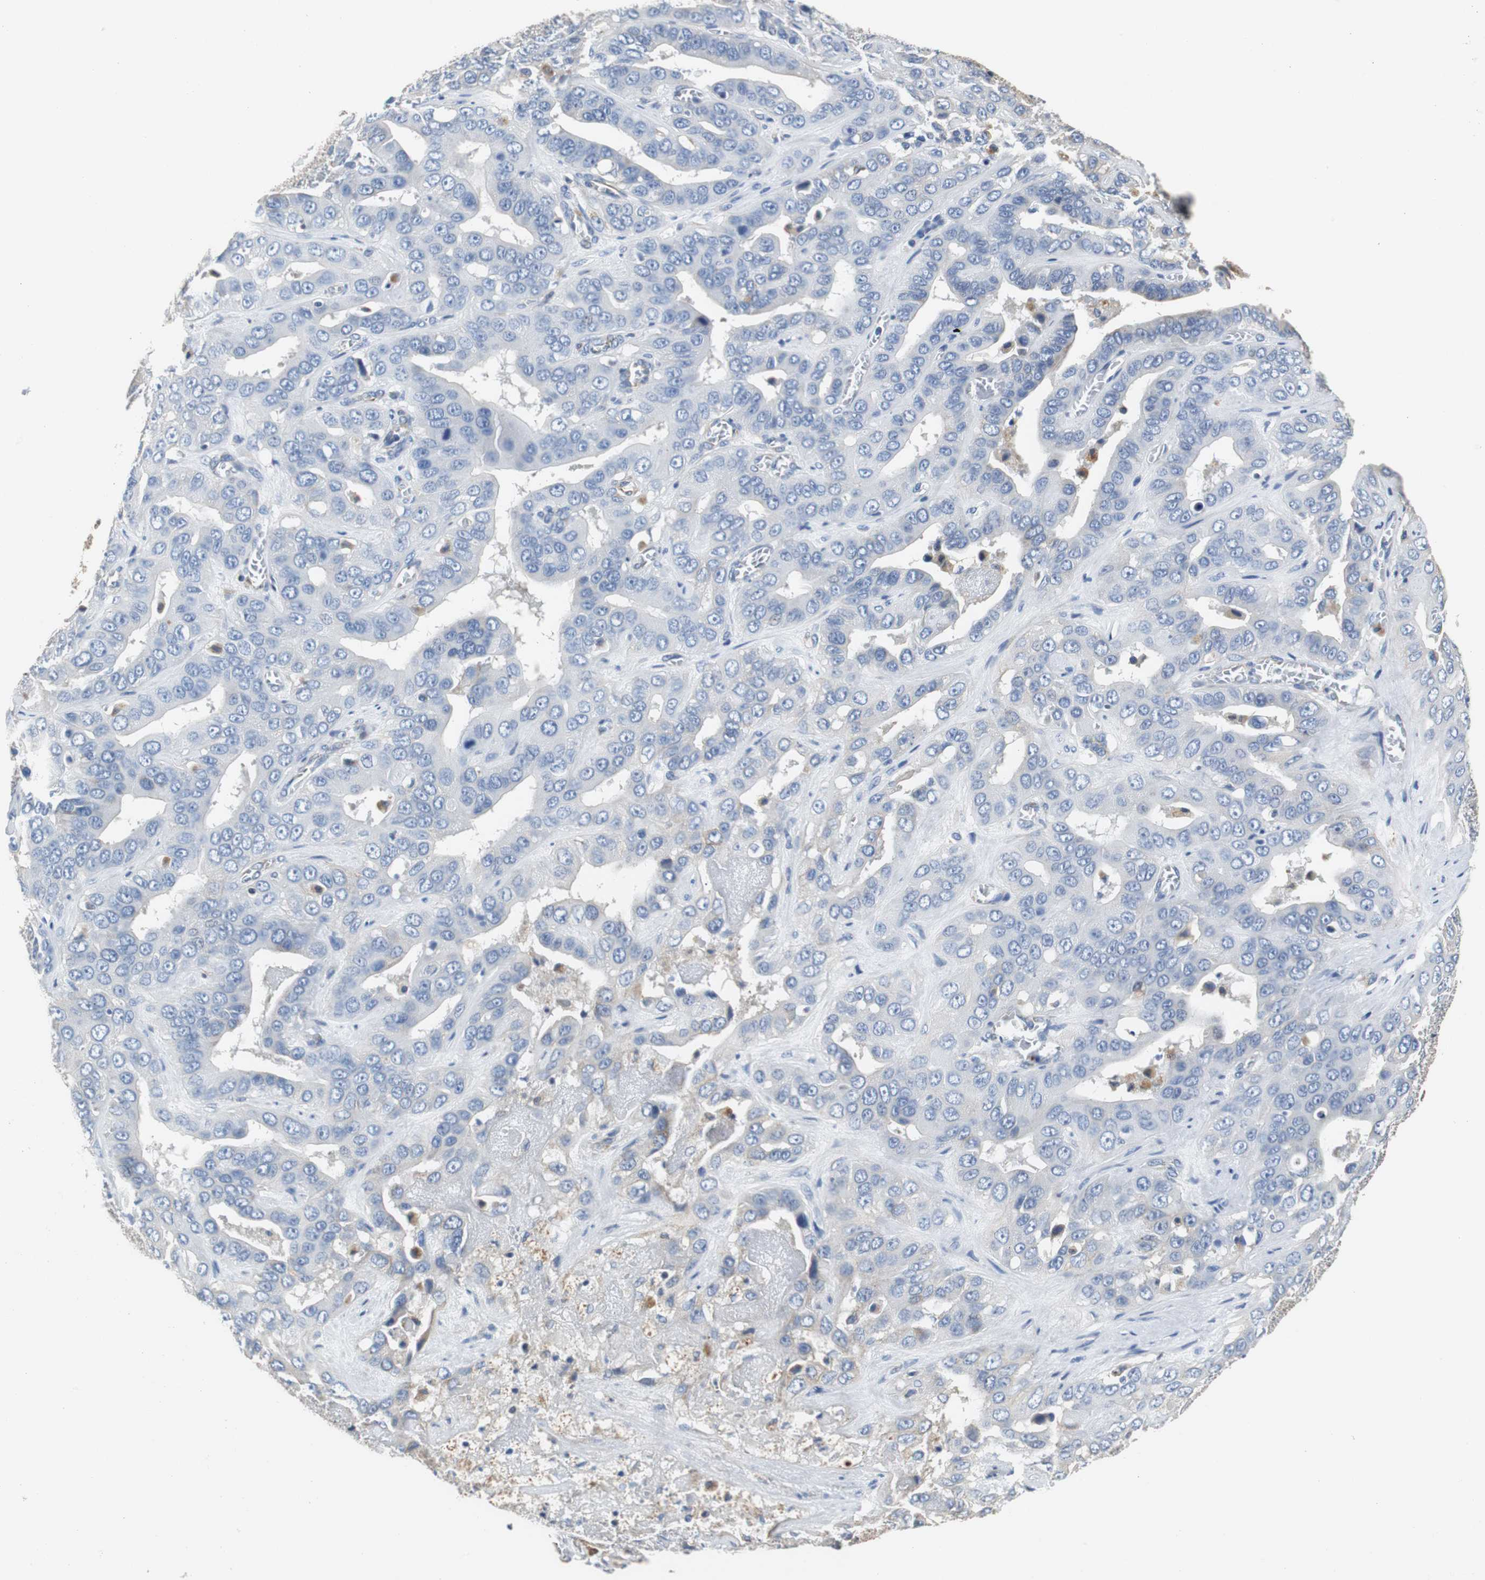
{"staining": {"intensity": "negative", "quantity": "none", "location": "none"}, "tissue": "liver cancer", "cell_type": "Tumor cells", "image_type": "cancer", "snomed": [{"axis": "morphology", "description": "Cholangiocarcinoma"}, {"axis": "topography", "description": "Liver"}], "caption": "IHC image of human liver cancer stained for a protein (brown), which shows no expression in tumor cells. (Immunohistochemistry, brightfield microscopy, high magnification).", "gene": "PCK1", "patient": {"sex": "female", "age": 52}}